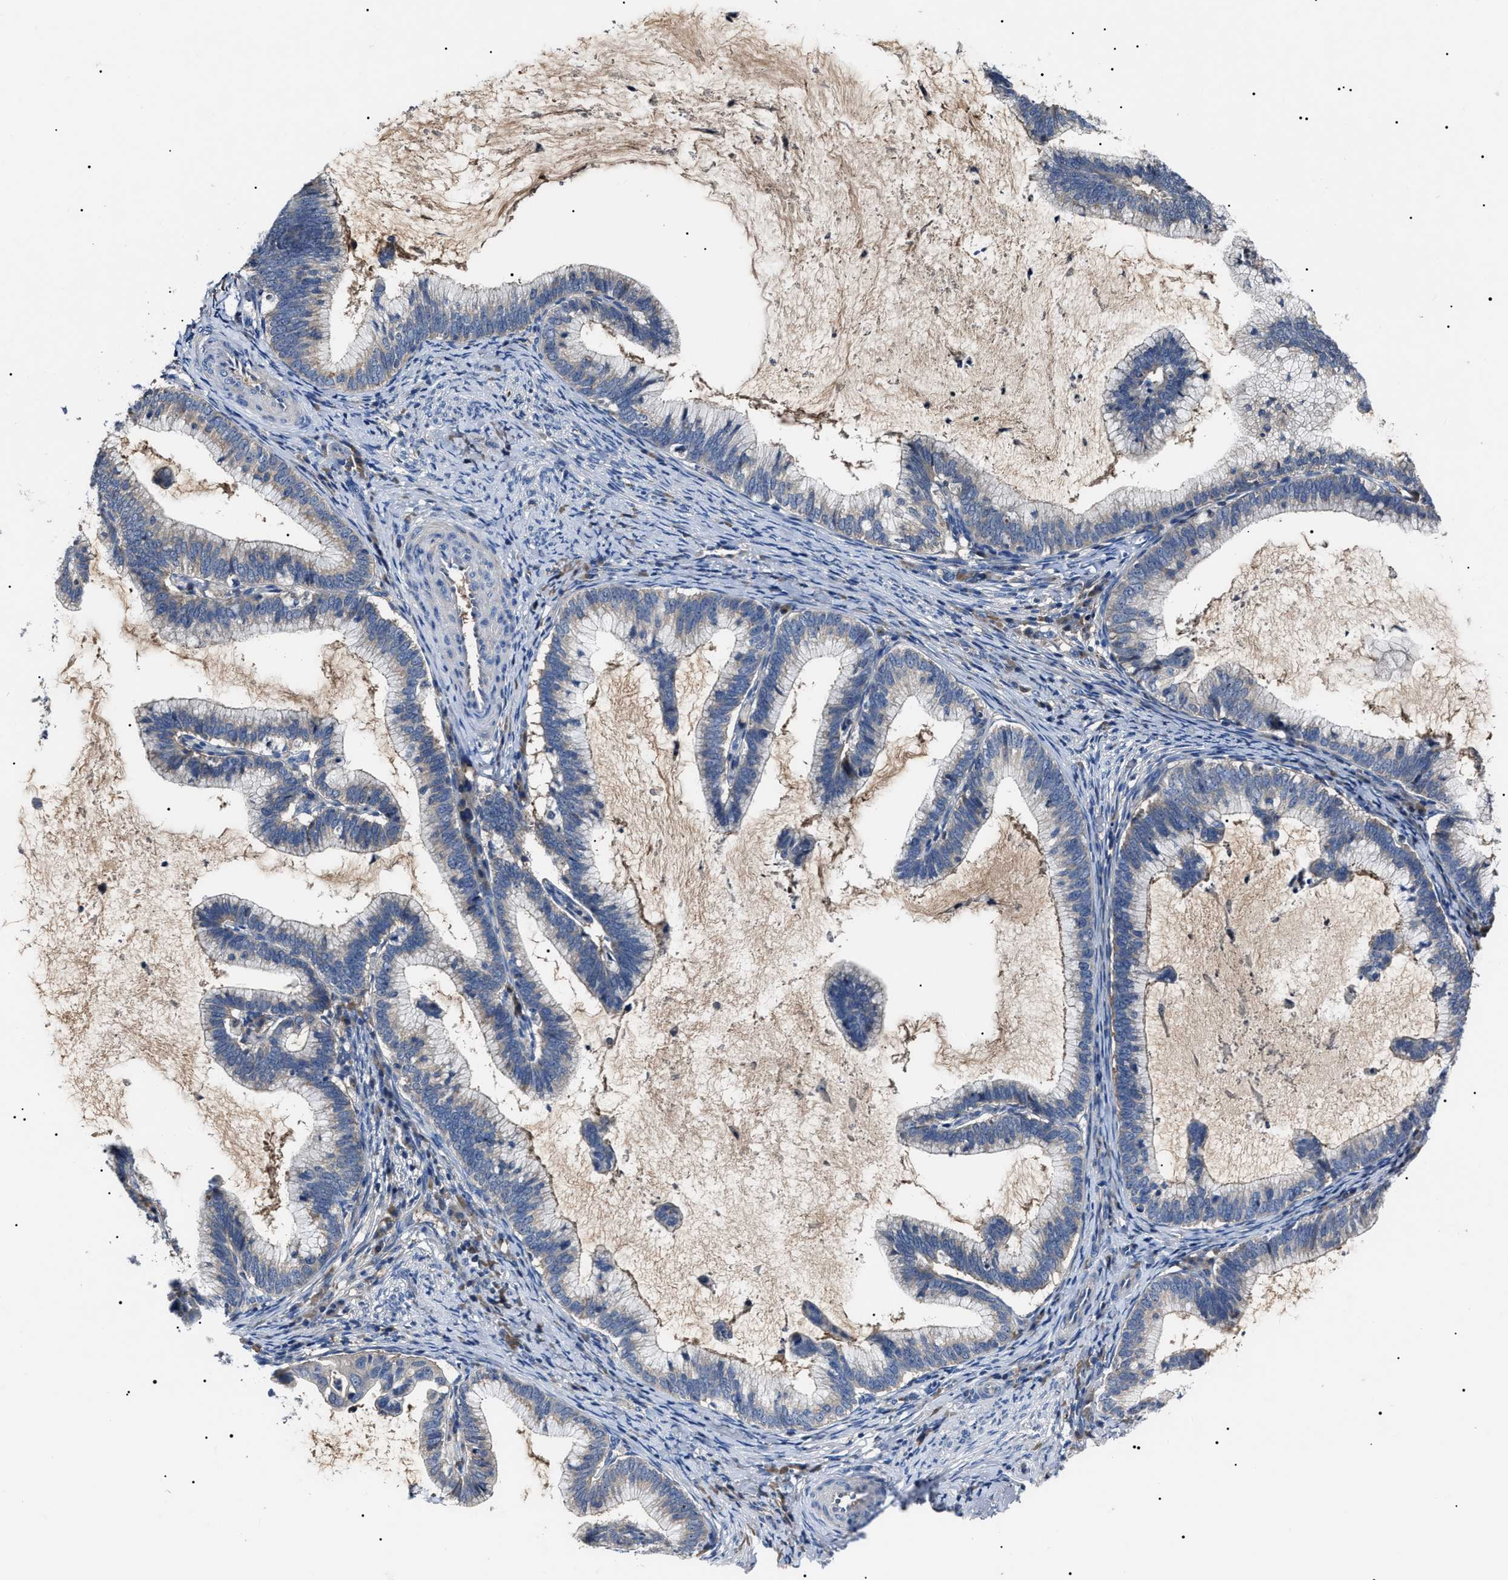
{"staining": {"intensity": "negative", "quantity": "none", "location": "none"}, "tissue": "cervical cancer", "cell_type": "Tumor cells", "image_type": "cancer", "snomed": [{"axis": "morphology", "description": "Adenocarcinoma, NOS"}, {"axis": "topography", "description": "Cervix"}], "caption": "A histopathology image of human cervical adenocarcinoma is negative for staining in tumor cells.", "gene": "IFT81", "patient": {"sex": "female", "age": 36}}